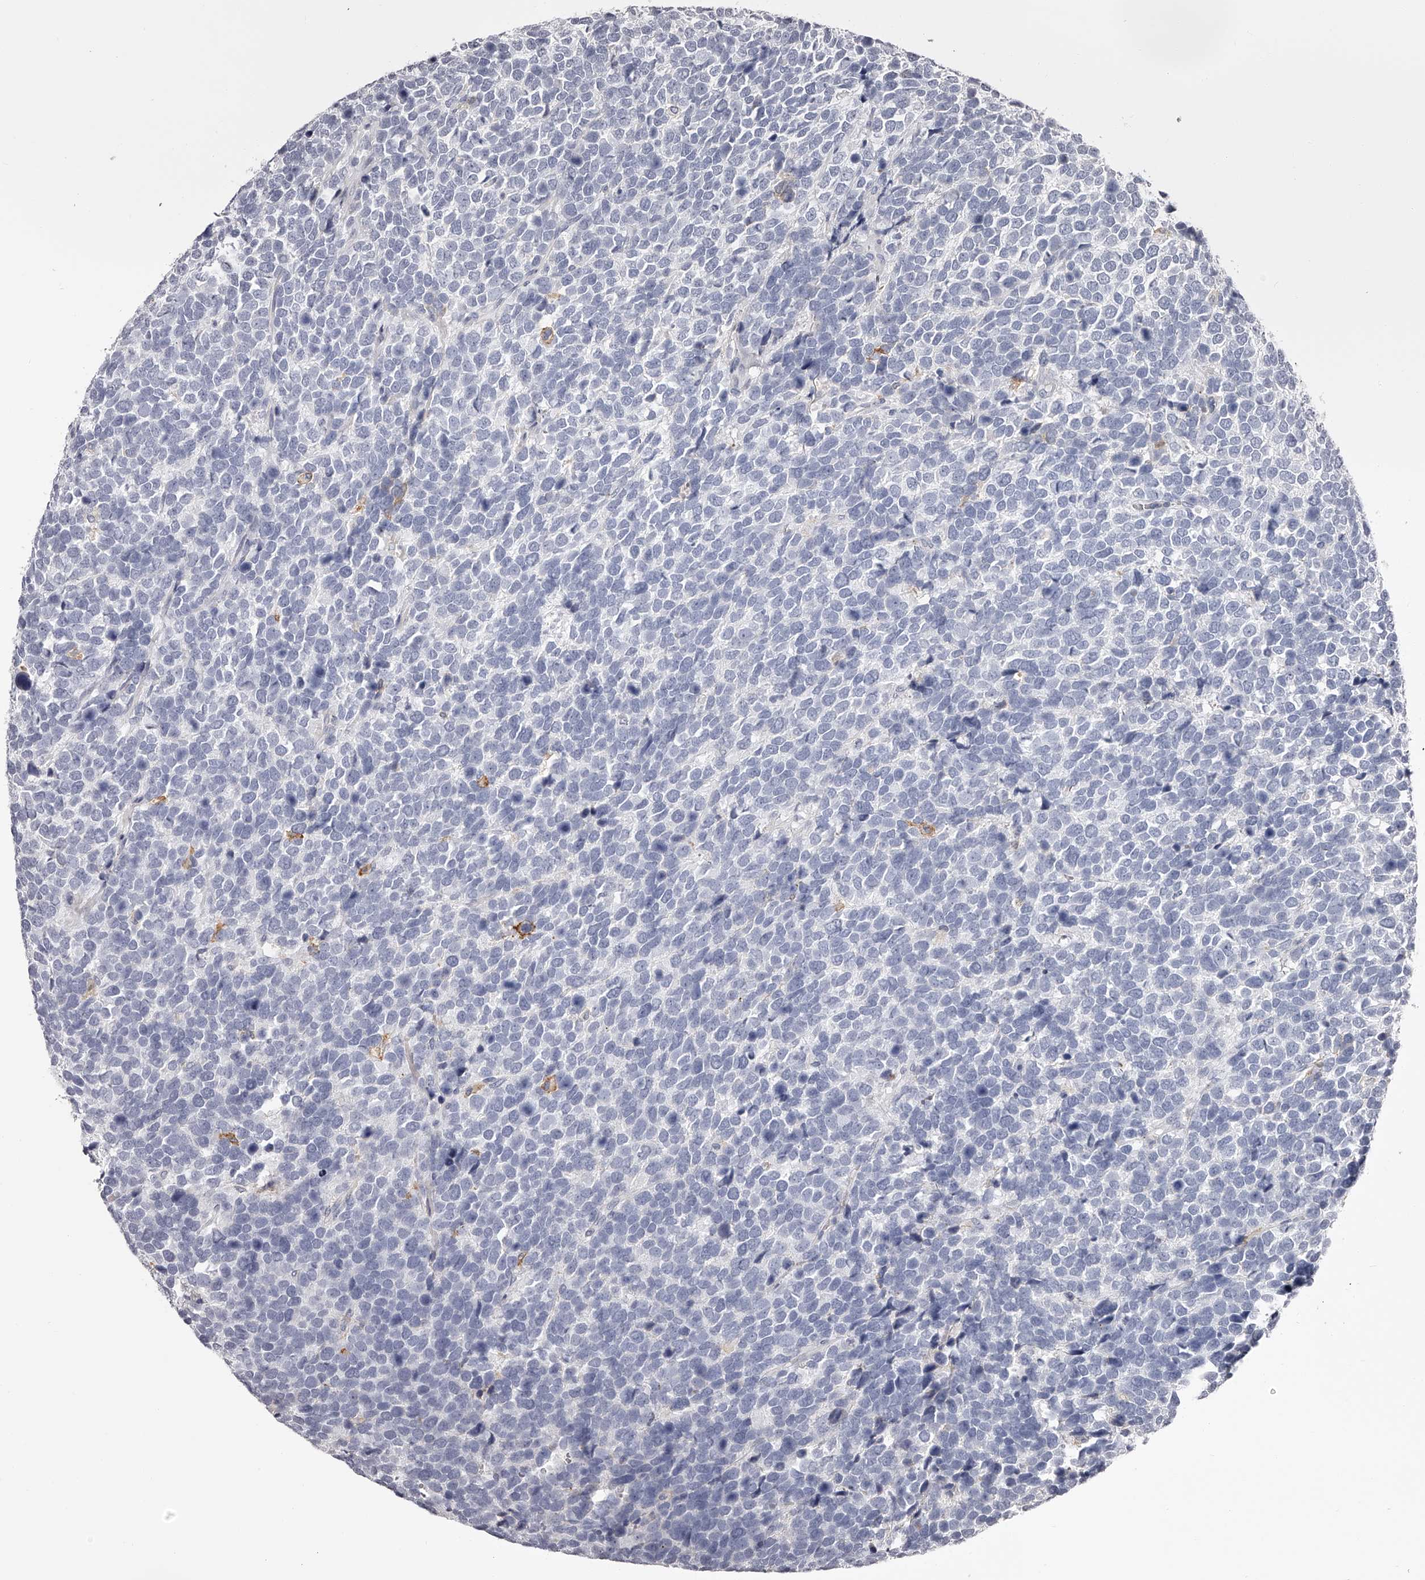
{"staining": {"intensity": "negative", "quantity": "none", "location": "none"}, "tissue": "urothelial cancer", "cell_type": "Tumor cells", "image_type": "cancer", "snomed": [{"axis": "morphology", "description": "Urothelial carcinoma, High grade"}, {"axis": "topography", "description": "Urinary bladder"}], "caption": "High power microscopy histopathology image of an IHC image of urothelial cancer, revealing no significant staining in tumor cells.", "gene": "PACSIN1", "patient": {"sex": "female", "age": 82}}